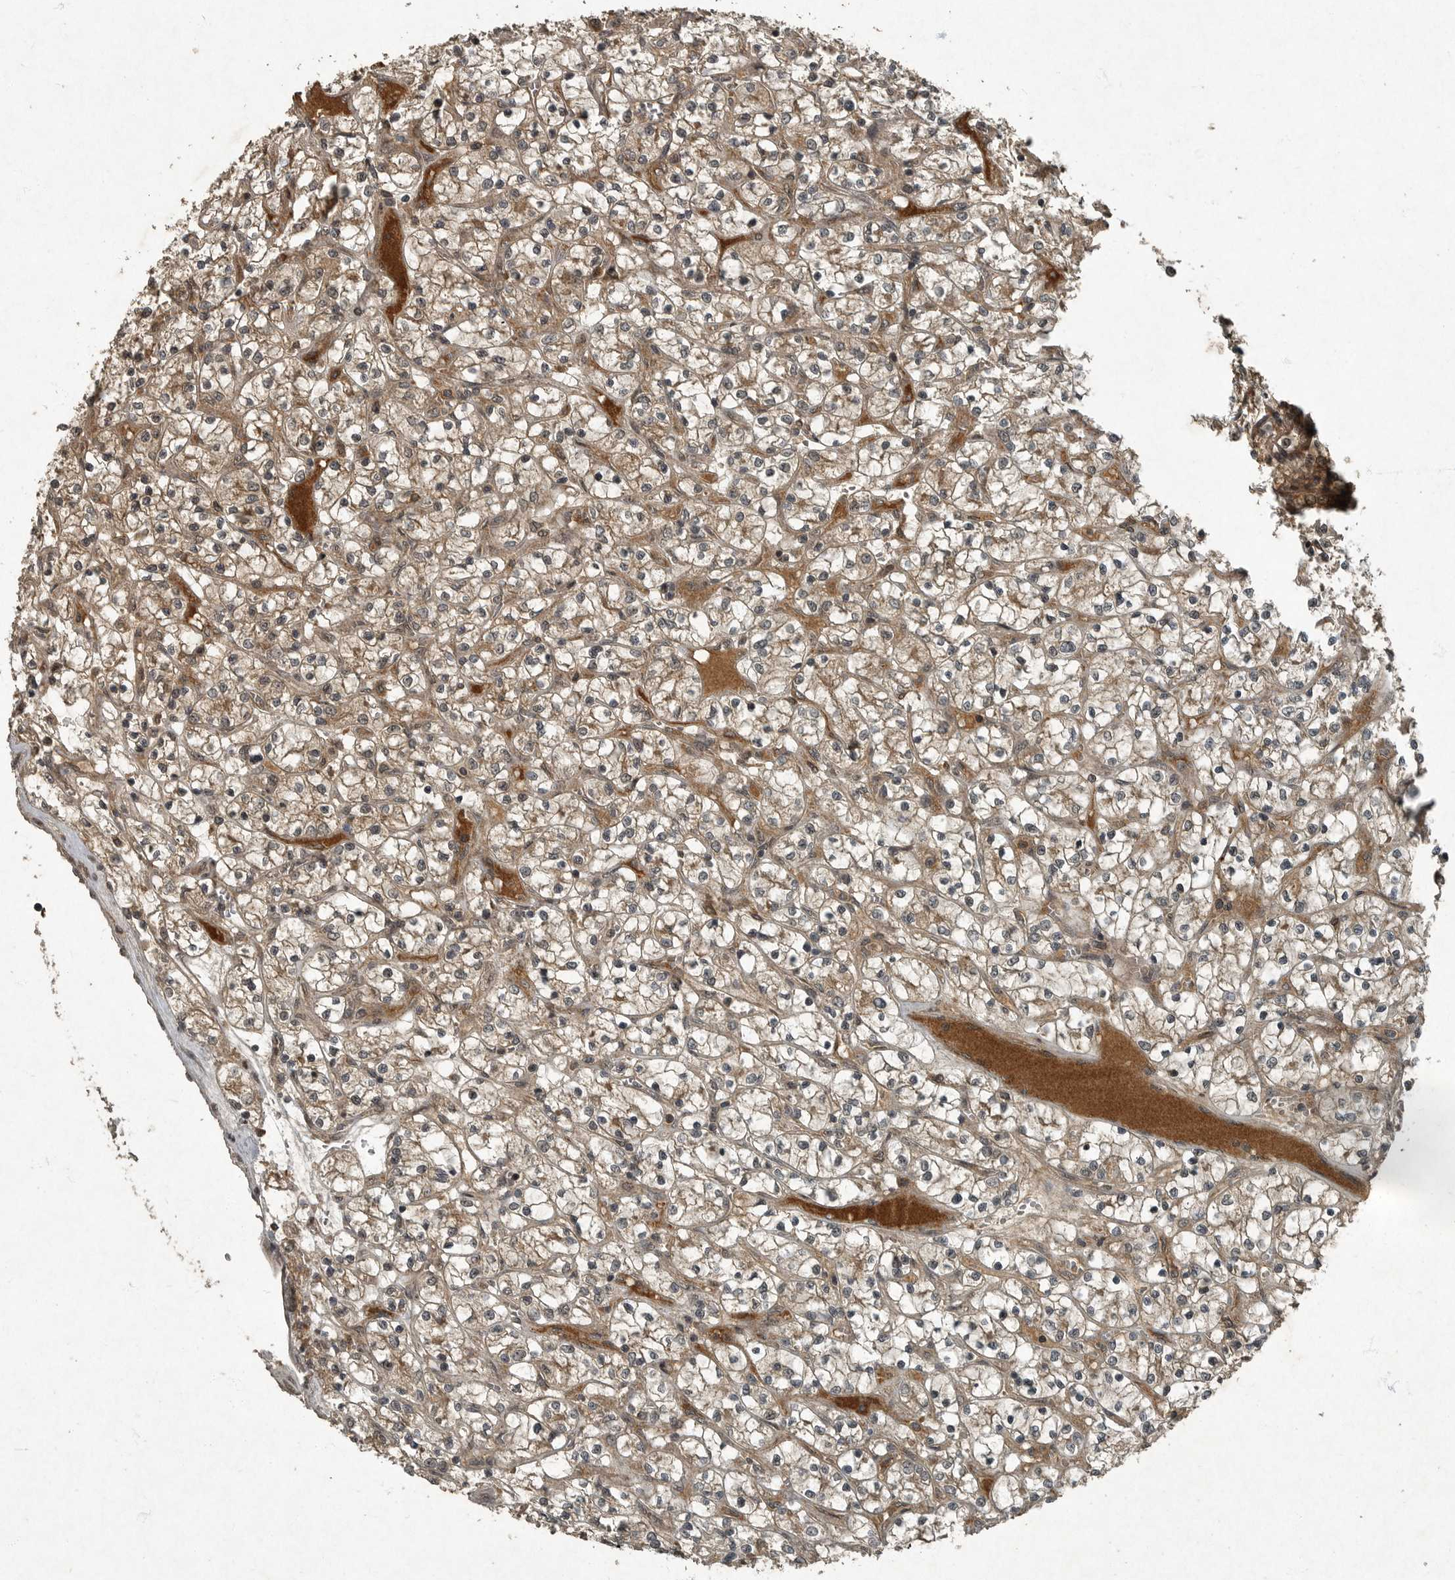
{"staining": {"intensity": "weak", "quantity": "25%-75%", "location": "cytoplasmic/membranous"}, "tissue": "renal cancer", "cell_type": "Tumor cells", "image_type": "cancer", "snomed": [{"axis": "morphology", "description": "Adenocarcinoma, NOS"}, {"axis": "topography", "description": "Kidney"}], "caption": "Immunohistochemistry staining of renal adenocarcinoma, which shows low levels of weak cytoplasmic/membranous expression in about 25%-75% of tumor cells indicating weak cytoplasmic/membranous protein staining. The staining was performed using DAB (brown) for protein detection and nuclei were counterstained in hematoxylin (blue).", "gene": "FOXO1", "patient": {"sex": "female", "age": 69}}